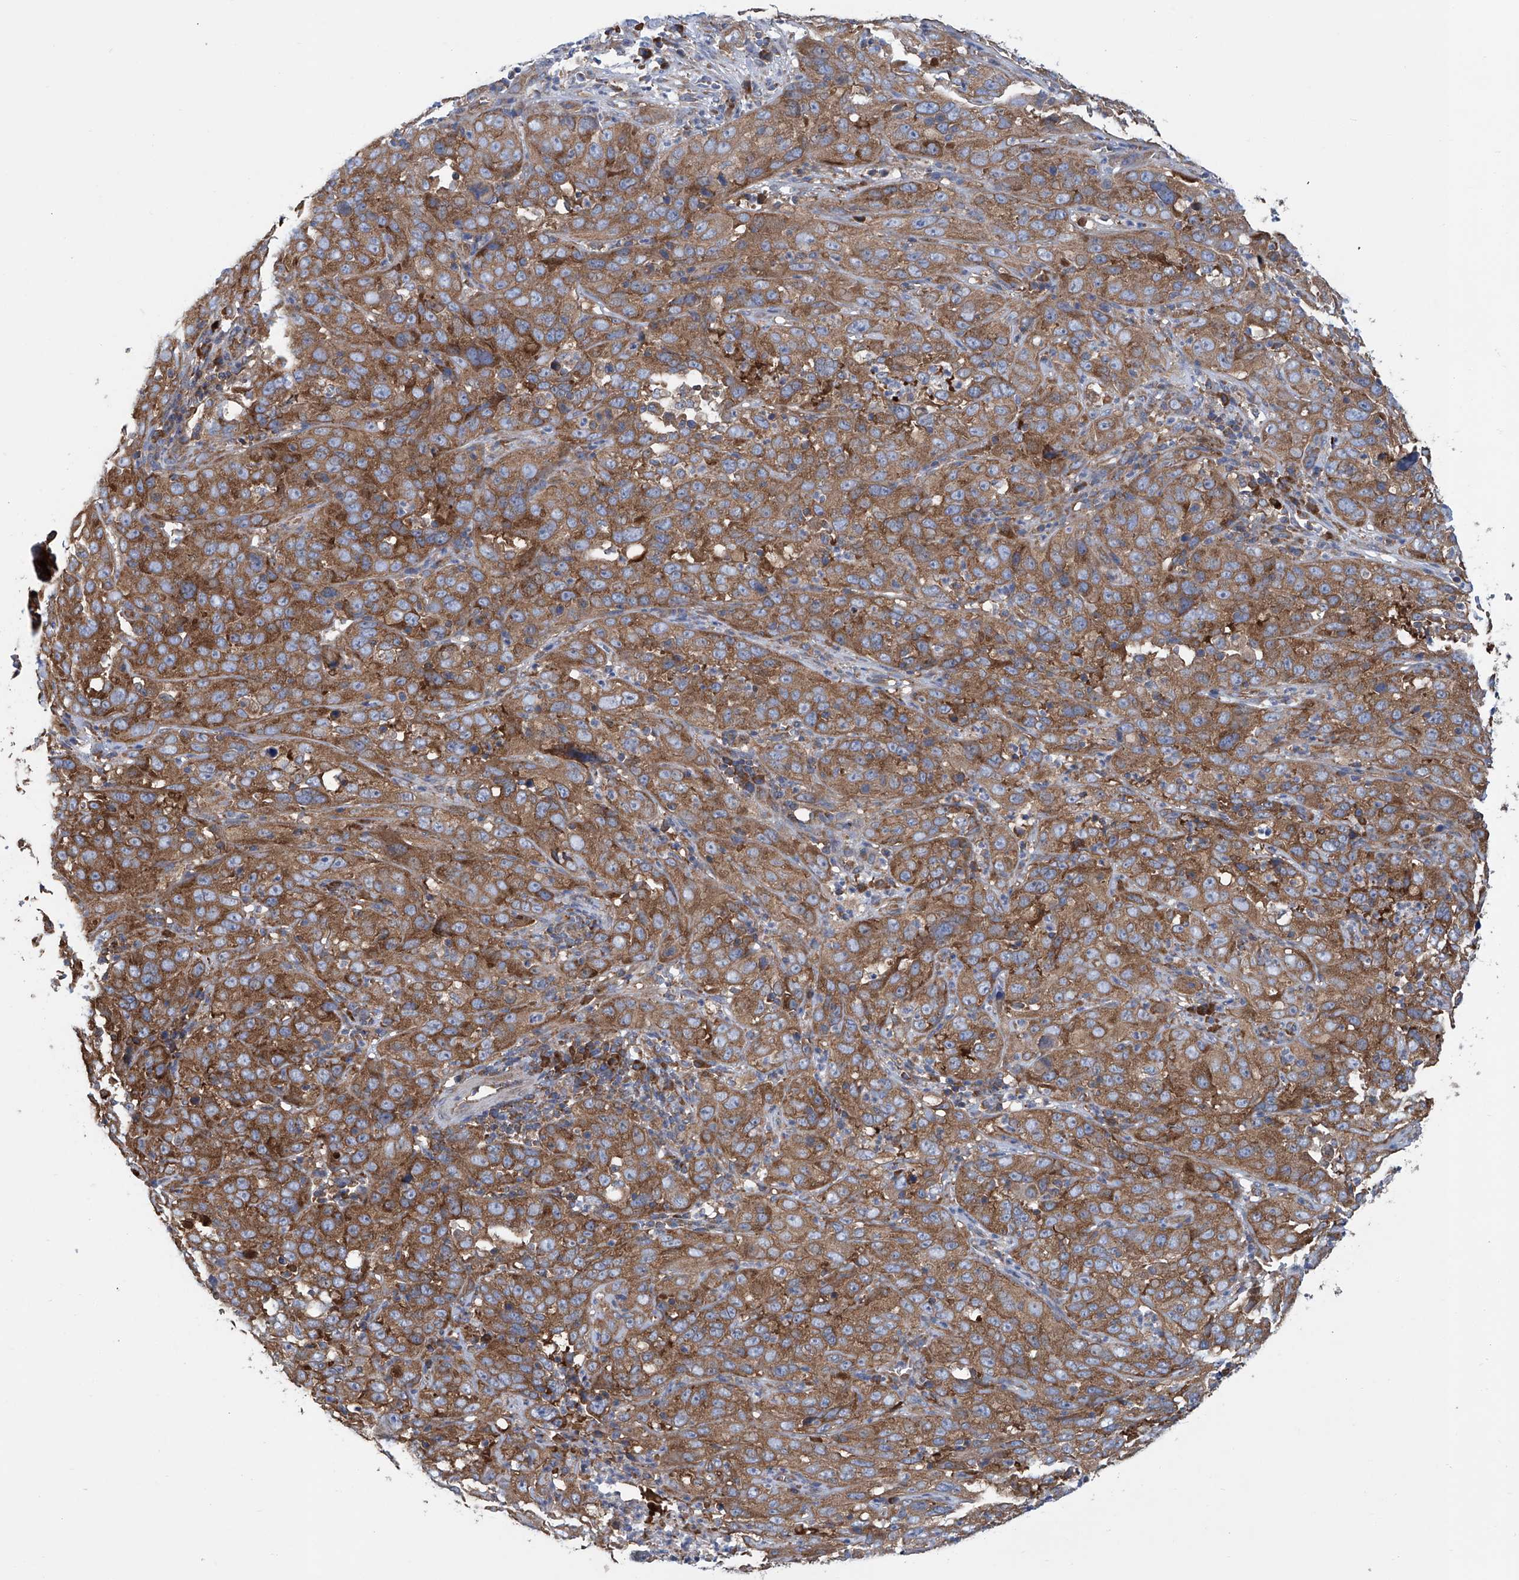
{"staining": {"intensity": "moderate", "quantity": ">75%", "location": "cytoplasmic/membranous"}, "tissue": "cervical cancer", "cell_type": "Tumor cells", "image_type": "cancer", "snomed": [{"axis": "morphology", "description": "Squamous cell carcinoma, NOS"}, {"axis": "topography", "description": "Cervix"}], "caption": "Immunohistochemistry (IHC) histopathology image of neoplastic tissue: human cervical cancer stained using IHC displays medium levels of moderate protein expression localized specifically in the cytoplasmic/membranous of tumor cells, appearing as a cytoplasmic/membranous brown color.", "gene": "SENP2", "patient": {"sex": "female", "age": 32}}